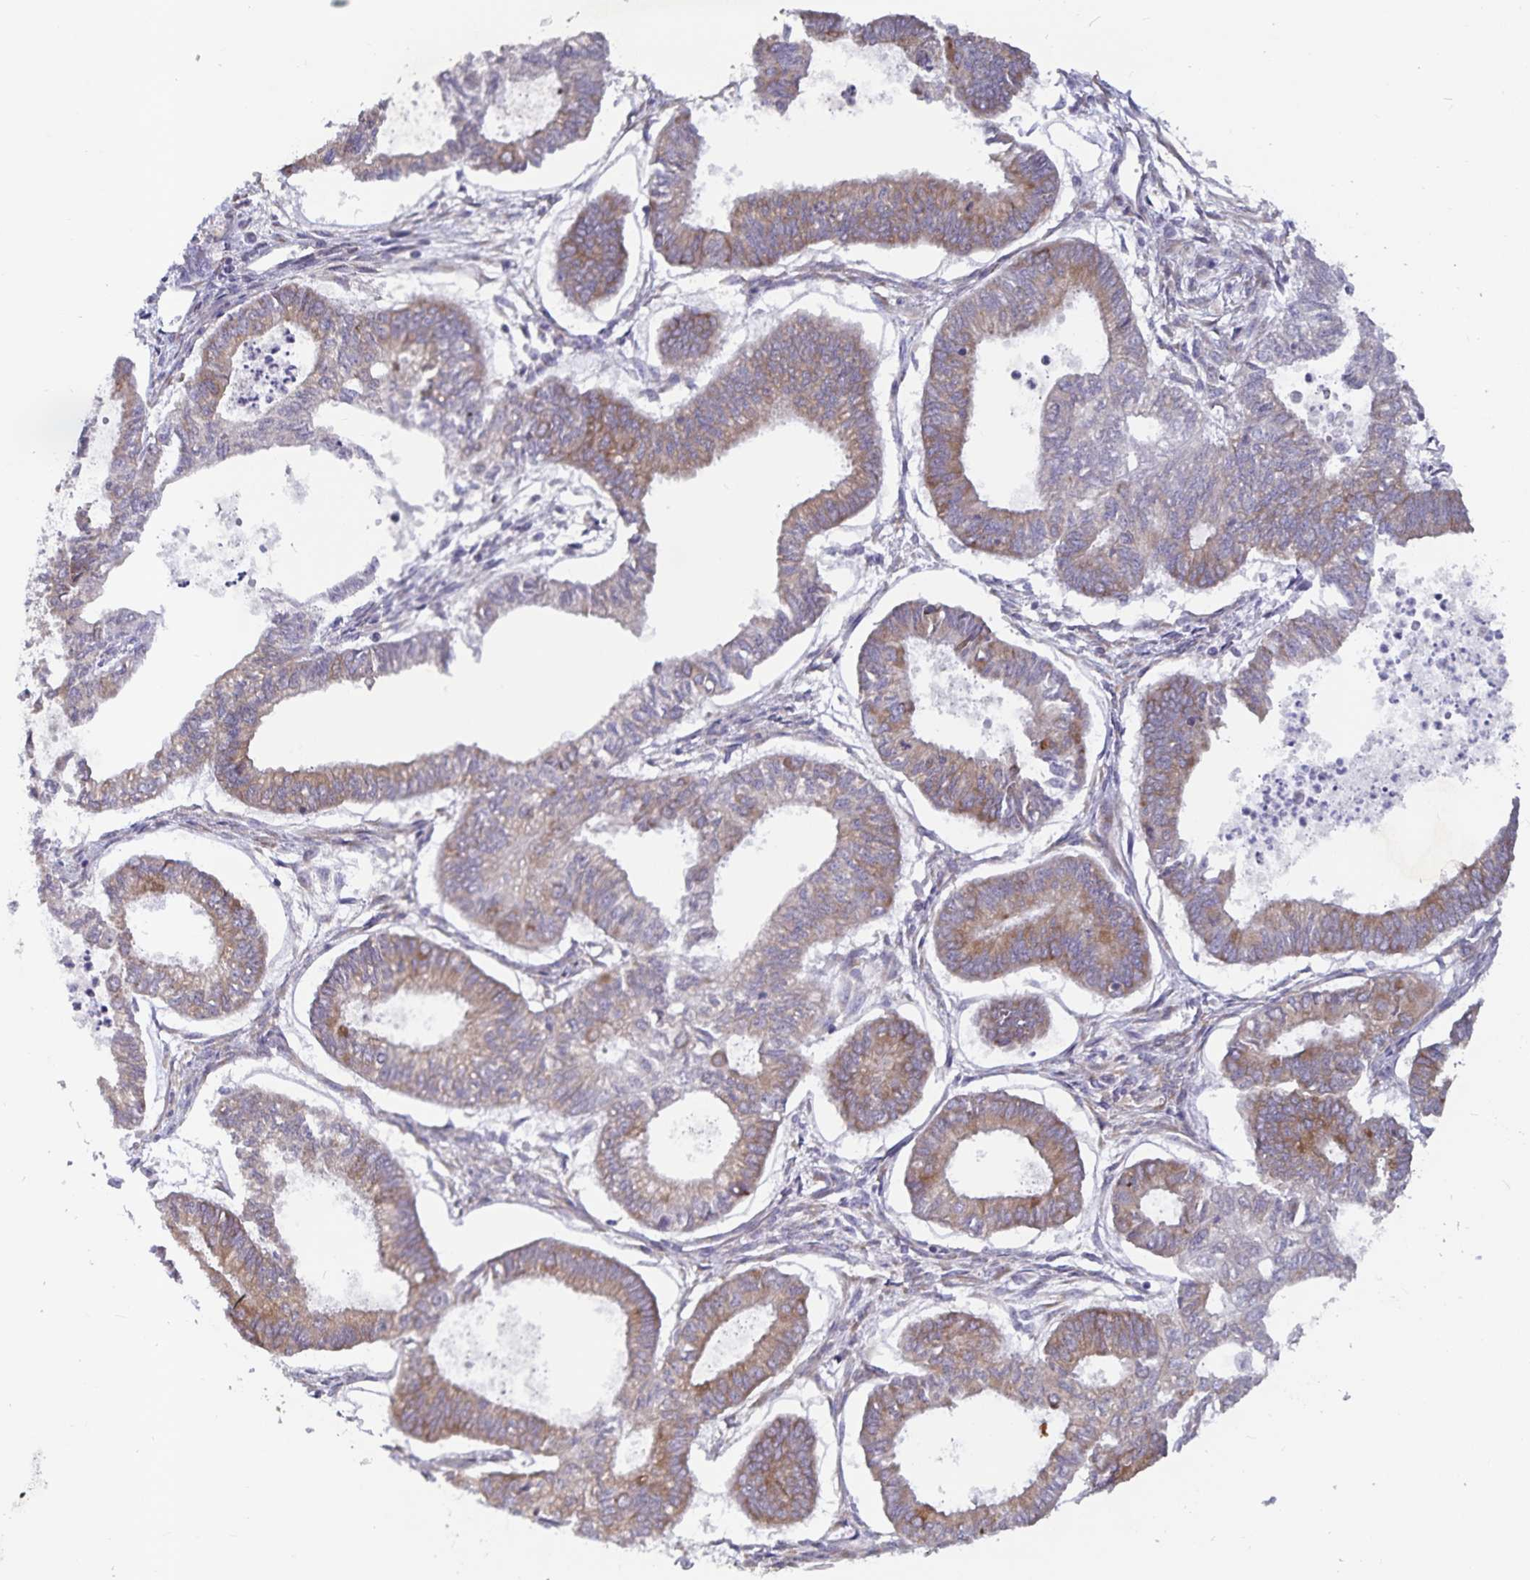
{"staining": {"intensity": "strong", "quantity": "25%-75%", "location": "cytoplasmic/membranous"}, "tissue": "ovarian cancer", "cell_type": "Tumor cells", "image_type": "cancer", "snomed": [{"axis": "morphology", "description": "Carcinoma, endometroid"}, {"axis": "topography", "description": "Ovary"}], "caption": "An image of human ovarian cancer stained for a protein demonstrates strong cytoplasmic/membranous brown staining in tumor cells.", "gene": "FAM120A", "patient": {"sex": "female", "age": 64}}